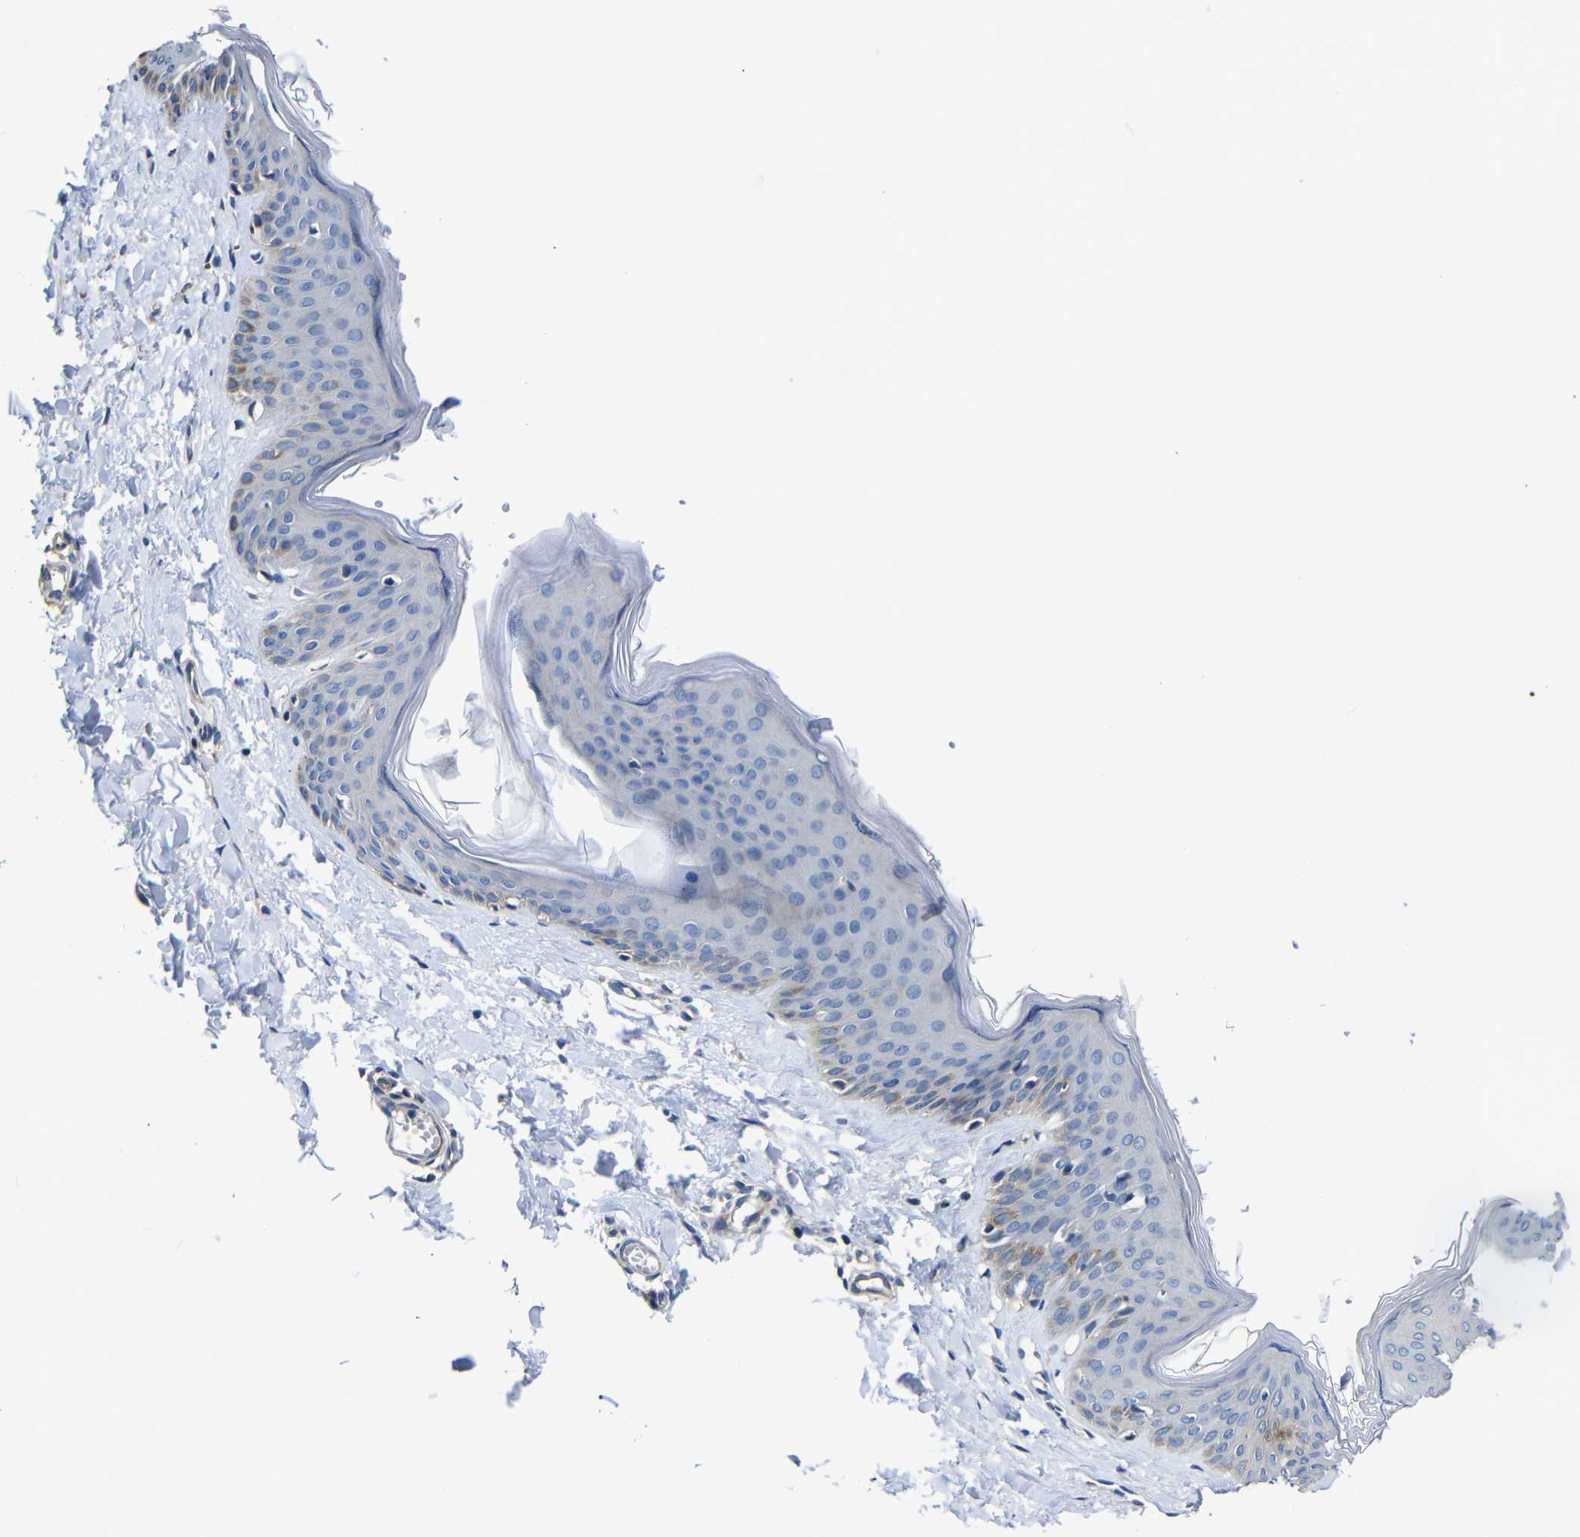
{"staining": {"intensity": "negative", "quantity": "none", "location": "none"}, "tissue": "skin", "cell_type": "Fibroblasts", "image_type": "normal", "snomed": [{"axis": "morphology", "description": "Normal tissue, NOS"}, {"axis": "topography", "description": "Skin"}], "caption": "The photomicrograph displays no significant expression in fibroblasts of skin.", "gene": "AFDN", "patient": {"sex": "female", "age": 17}}